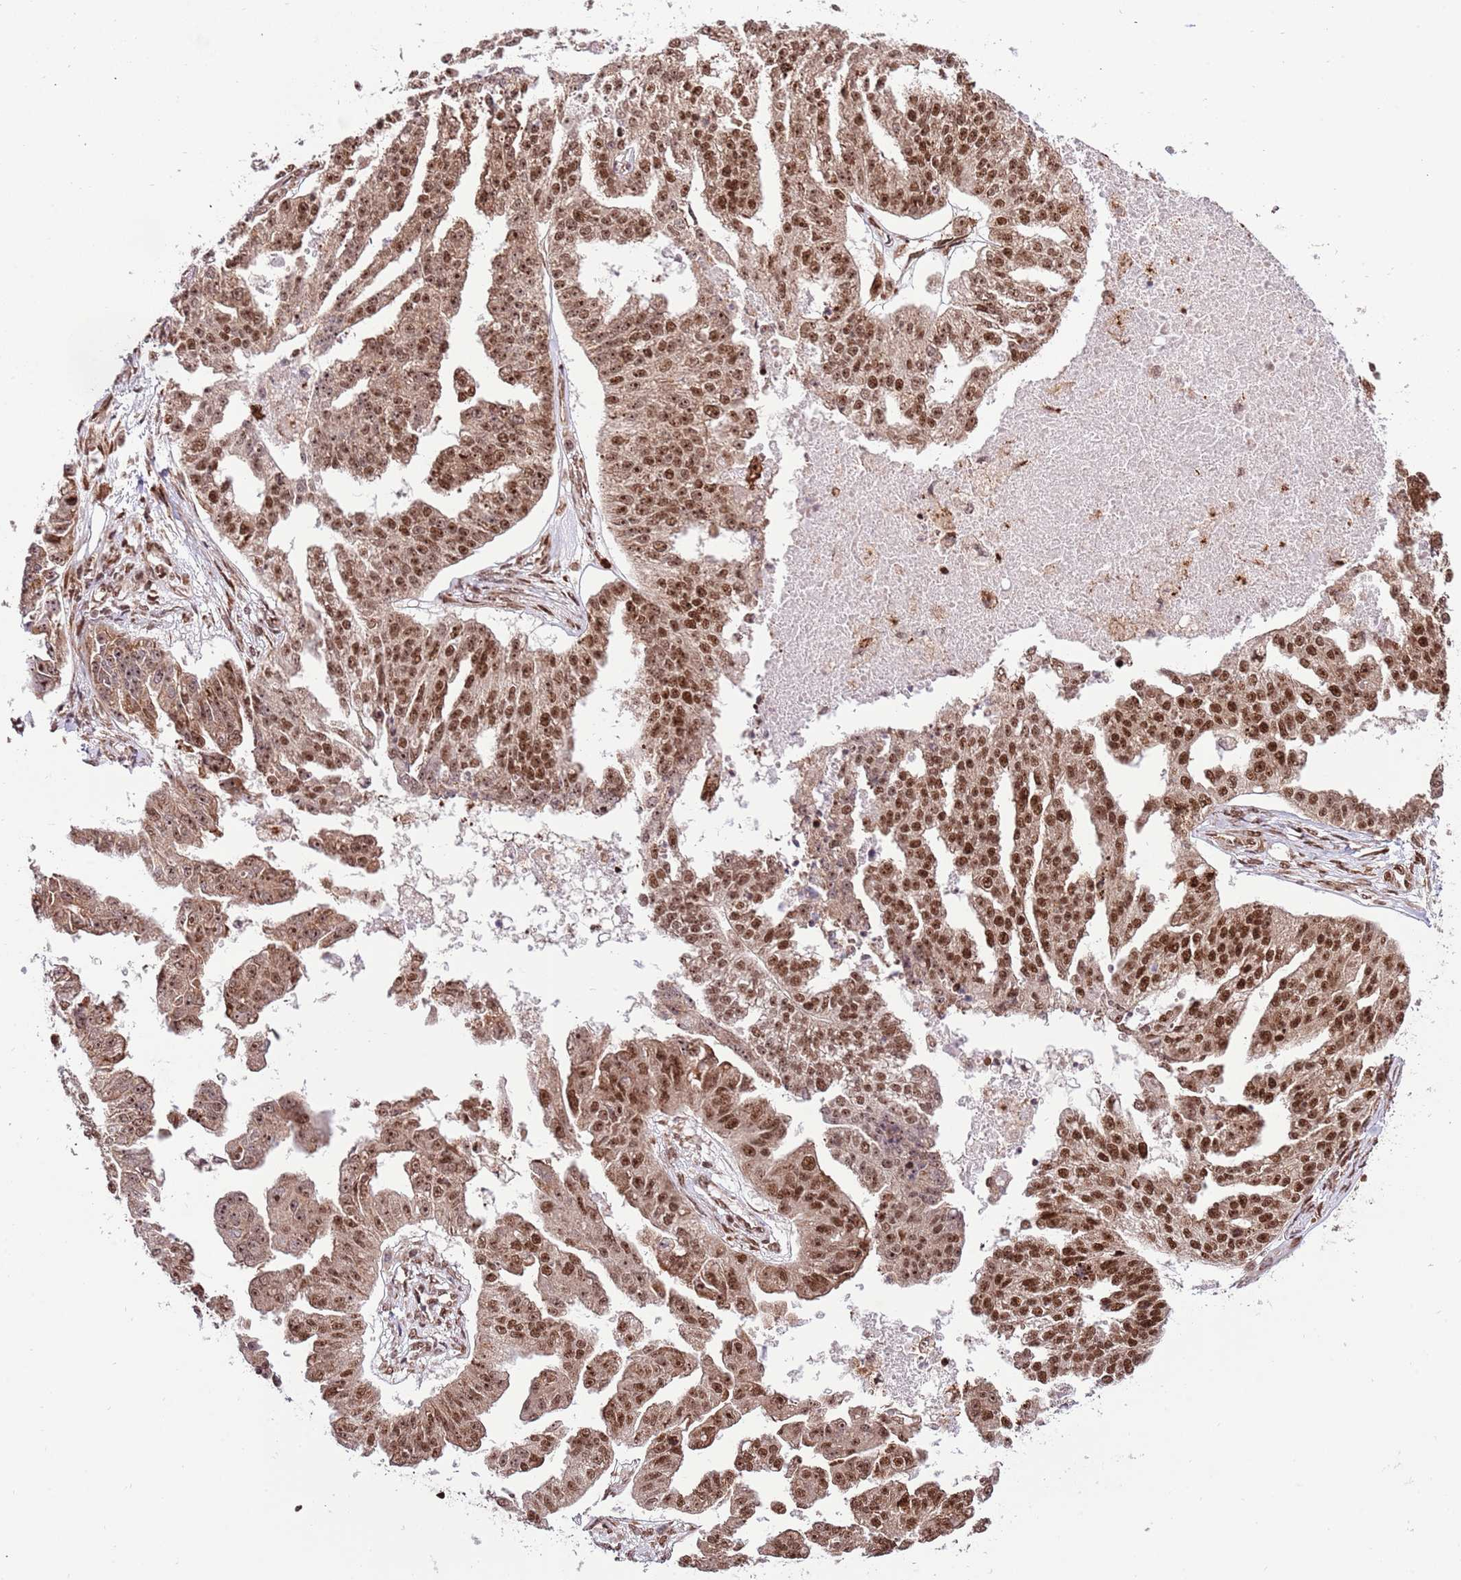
{"staining": {"intensity": "strong", "quantity": ">75%", "location": "nuclear"}, "tissue": "ovarian cancer", "cell_type": "Tumor cells", "image_type": "cancer", "snomed": [{"axis": "morphology", "description": "Cystadenocarcinoma, serous, NOS"}, {"axis": "topography", "description": "Ovary"}], "caption": "Brown immunohistochemical staining in human ovarian cancer (serous cystadenocarcinoma) displays strong nuclear expression in about >75% of tumor cells.", "gene": "RIF1", "patient": {"sex": "female", "age": 58}}